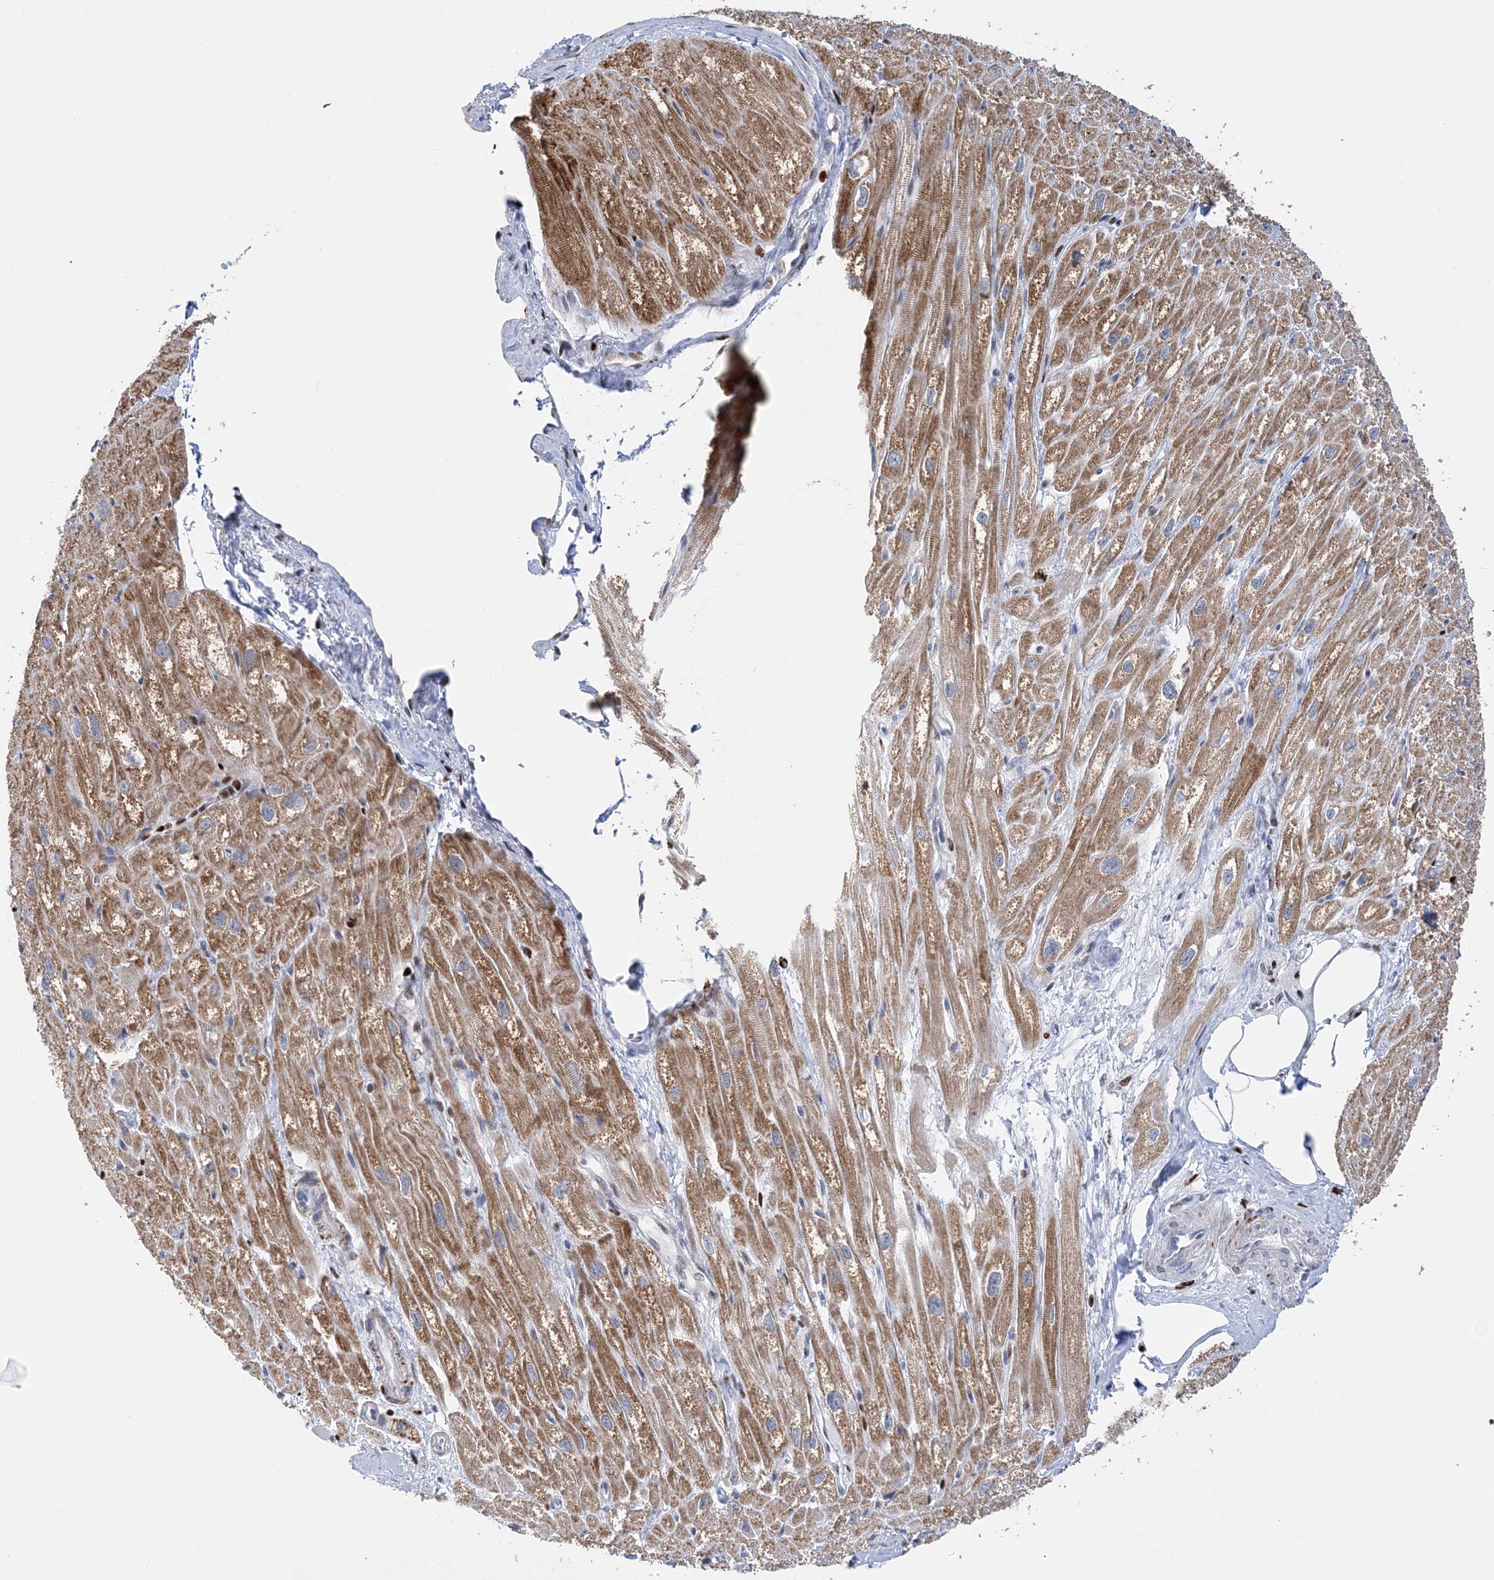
{"staining": {"intensity": "moderate", "quantity": ">75%", "location": "cytoplasmic/membranous"}, "tissue": "heart muscle", "cell_type": "Cardiomyocytes", "image_type": "normal", "snomed": [{"axis": "morphology", "description": "Normal tissue, NOS"}, {"axis": "topography", "description": "Heart"}], "caption": "Moderate cytoplasmic/membranous staining is appreciated in approximately >75% of cardiomyocytes in normal heart muscle.", "gene": "NIT2", "patient": {"sex": "male", "age": 50}}